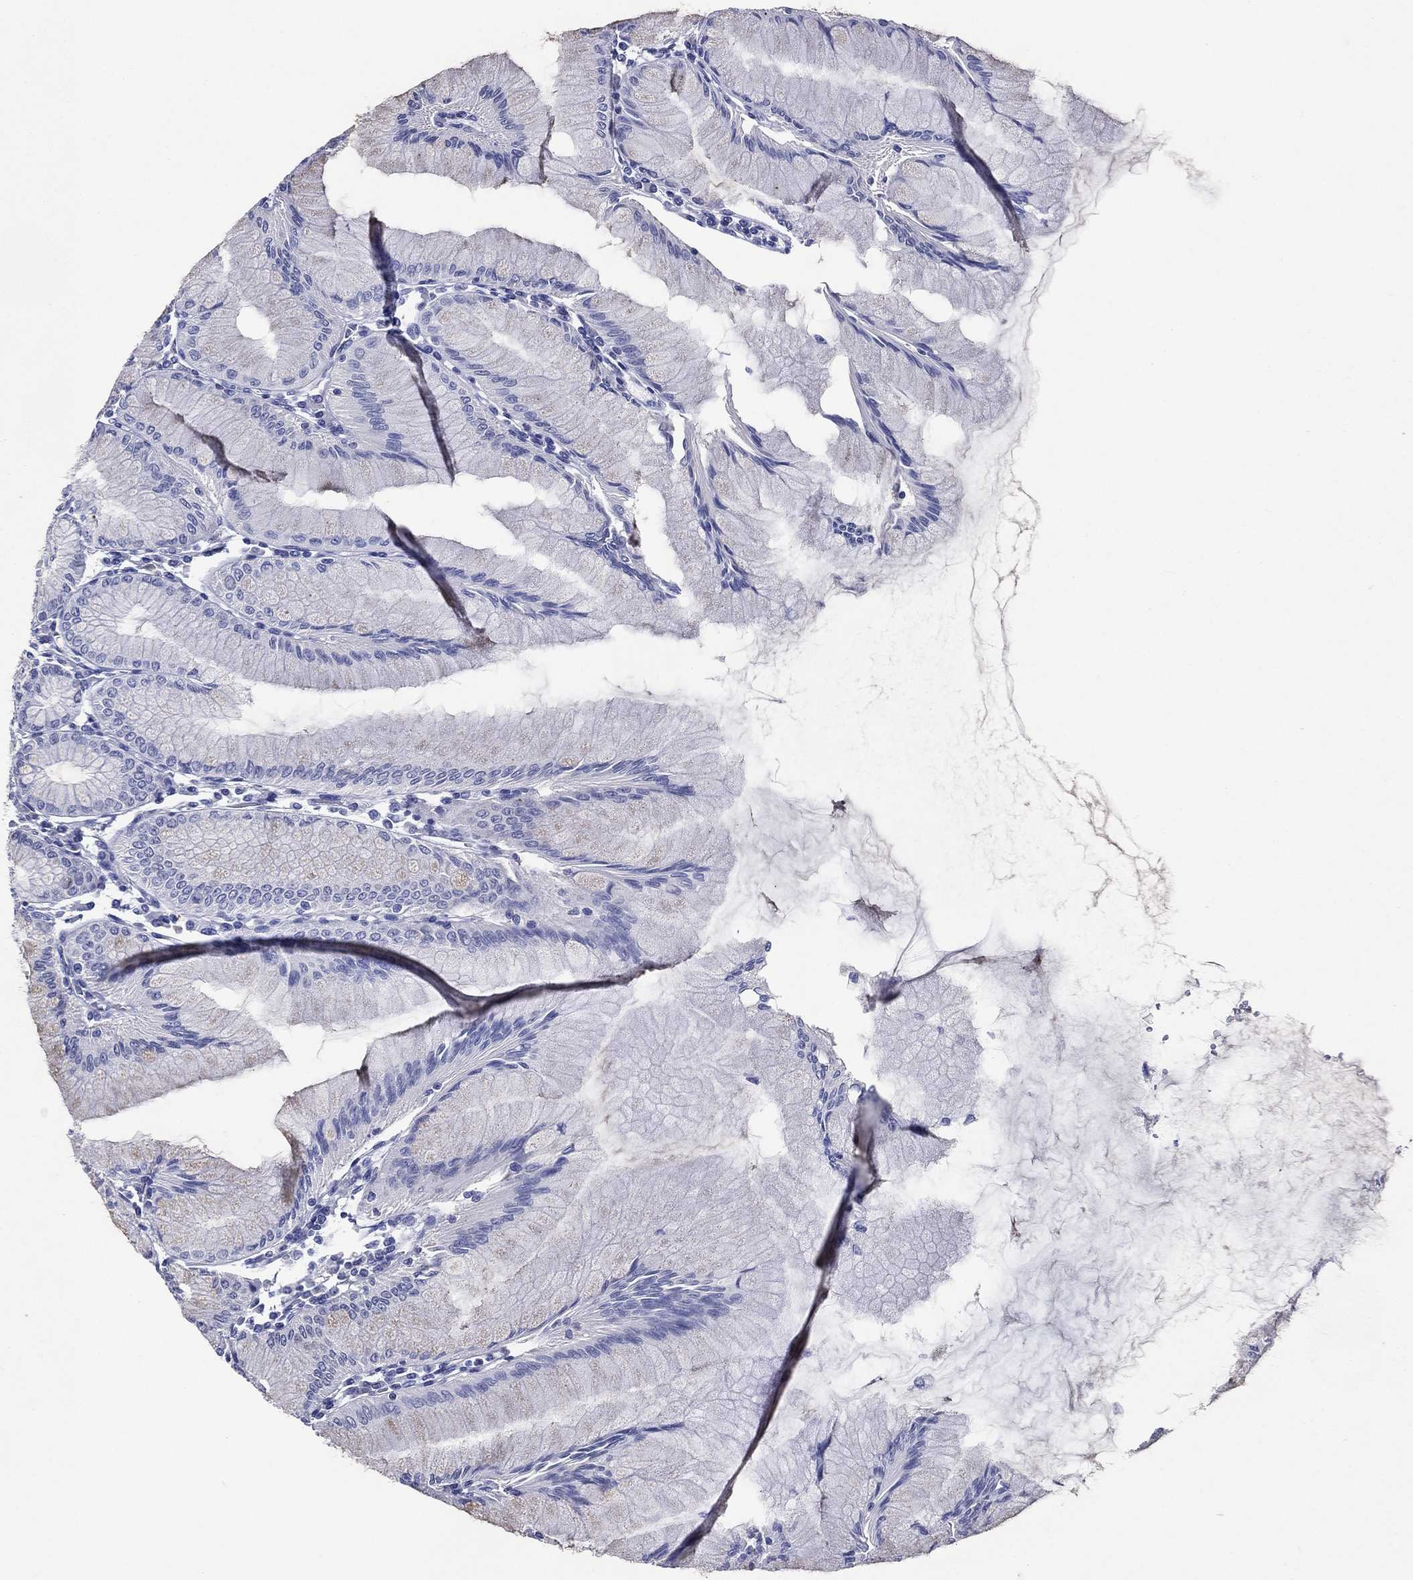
{"staining": {"intensity": "negative", "quantity": "none", "location": "none"}, "tissue": "stomach", "cell_type": "Glandular cells", "image_type": "normal", "snomed": [{"axis": "morphology", "description": "Normal tissue, NOS"}, {"axis": "topography", "description": "Stomach"}], "caption": "The photomicrograph shows no staining of glandular cells in unremarkable stomach.", "gene": "ACE2", "patient": {"sex": "female", "age": 57}}